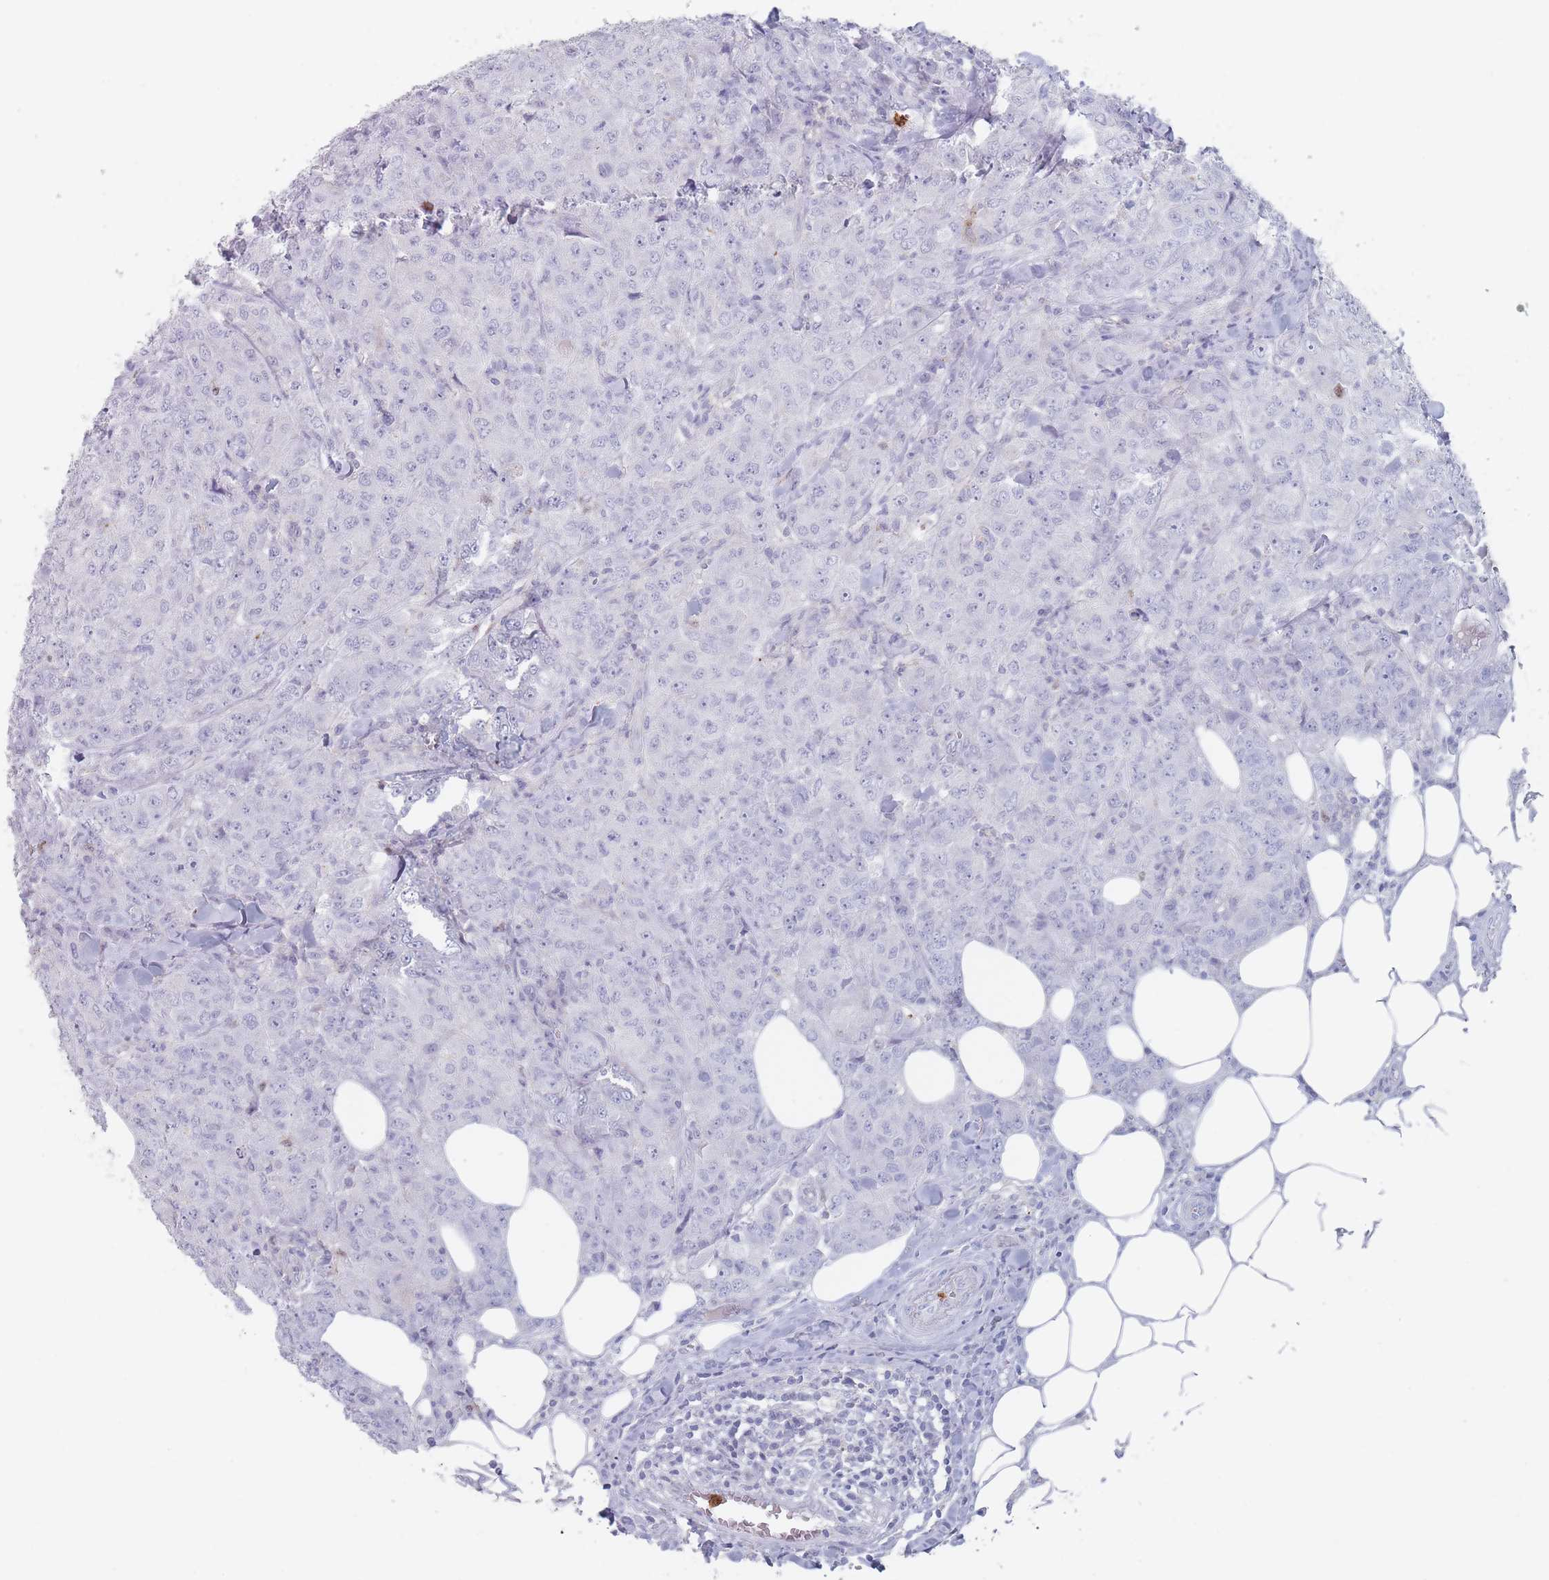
{"staining": {"intensity": "negative", "quantity": "none", "location": "none"}, "tissue": "breast cancer", "cell_type": "Tumor cells", "image_type": "cancer", "snomed": [{"axis": "morphology", "description": "Duct carcinoma"}, {"axis": "topography", "description": "Breast"}], "caption": "This image is of intraductal carcinoma (breast) stained with immunohistochemistry (IHC) to label a protein in brown with the nuclei are counter-stained blue. There is no staining in tumor cells.", "gene": "ATP1A3", "patient": {"sex": "female", "age": 43}}